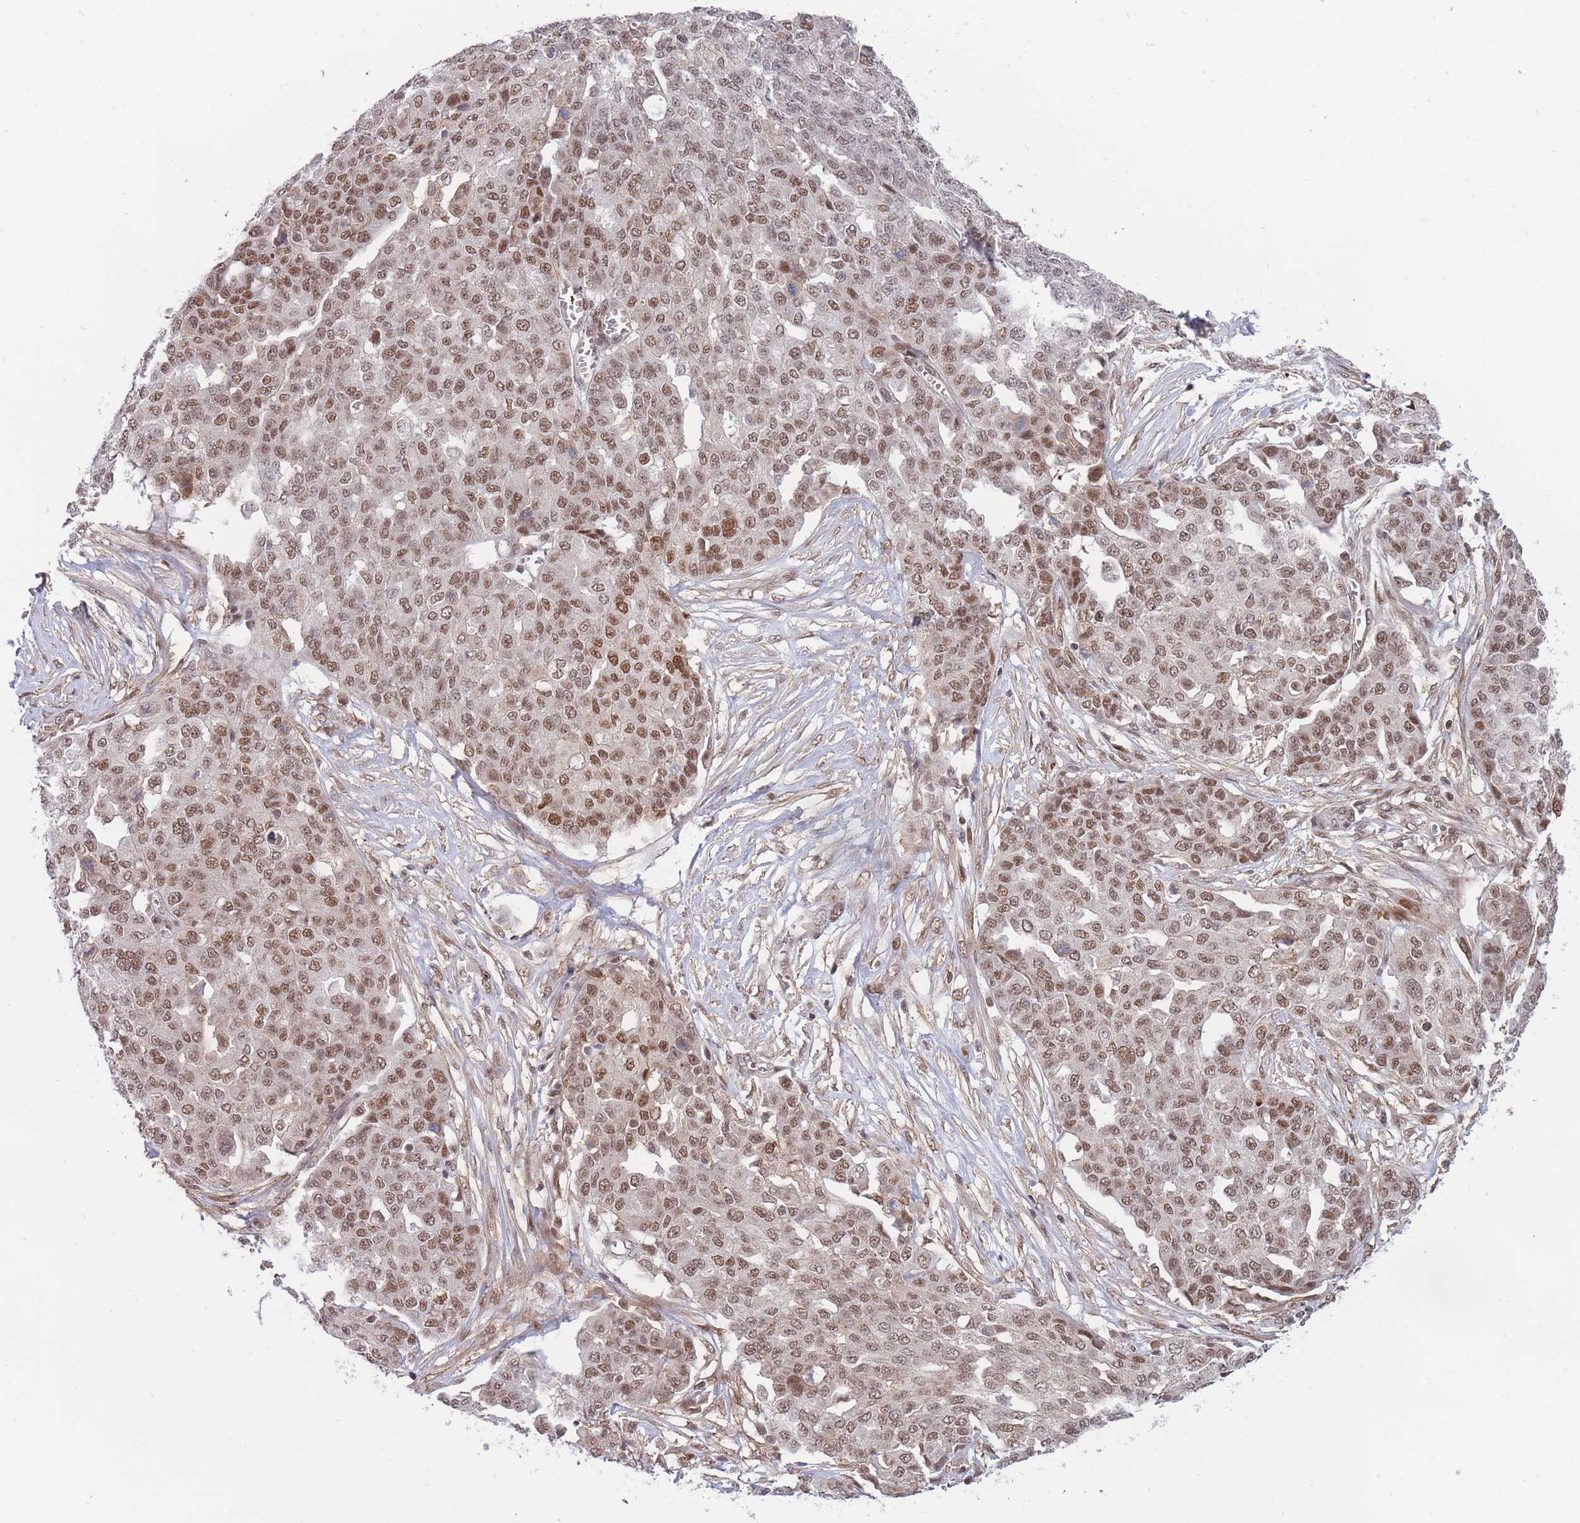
{"staining": {"intensity": "moderate", "quantity": ">75%", "location": "nuclear"}, "tissue": "ovarian cancer", "cell_type": "Tumor cells", "image_type": "cancer", "snomed": [{"axis": "morphology", "description": "Cystadenocarcinoma, serous, NOS"}, {"axis": "topography", "description": "Soft tissue"}, {"axis": "topography", "description": "Ovary"}], "caption": "Protein staining reveals moderate nuclear positivity in approximately >75% of tumor cells in ovarian cancer (serous cystadenocarcinoma).", "gene": "BOD1L1", "patient": {"sex": "female", "age": 57}}